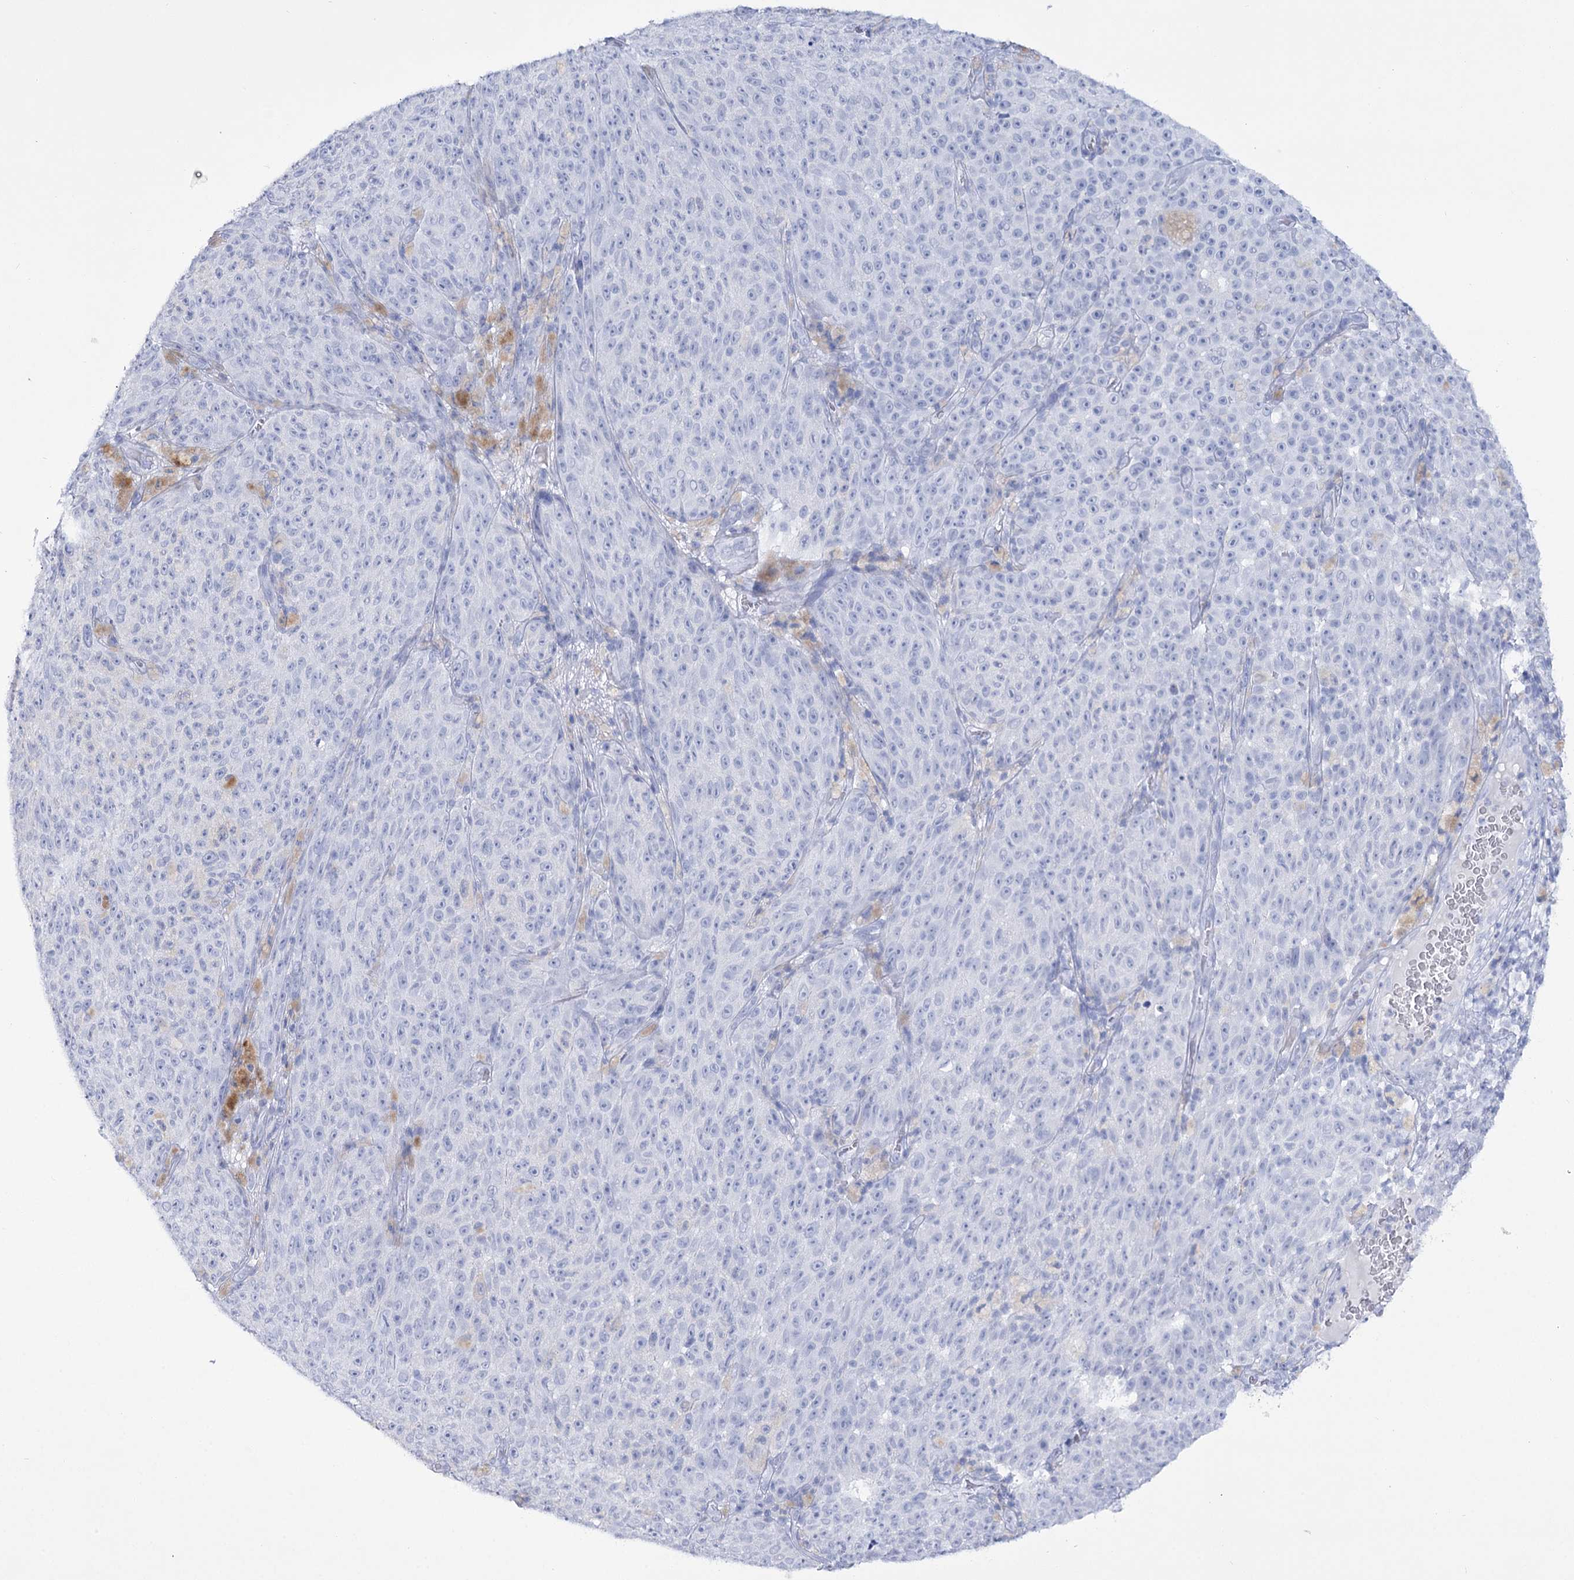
{"staining": {"intensity": "negative", "quantity": "none", "location": "none"}, "tissue": "melanoma", "cell_type": "Tumor cells", "image_type": "cancer", "snomed": [{"axis": "morphology", "description": "Malignant melanoma, NOS"}, {"axis": "topography", "description": "Skin"}], "caption": "Melanoma was stained to show a protein in brown. There is no significant staining in tumor cells.", "gene": "RNF186", "patient": {"sex": "female", "age": 82}}